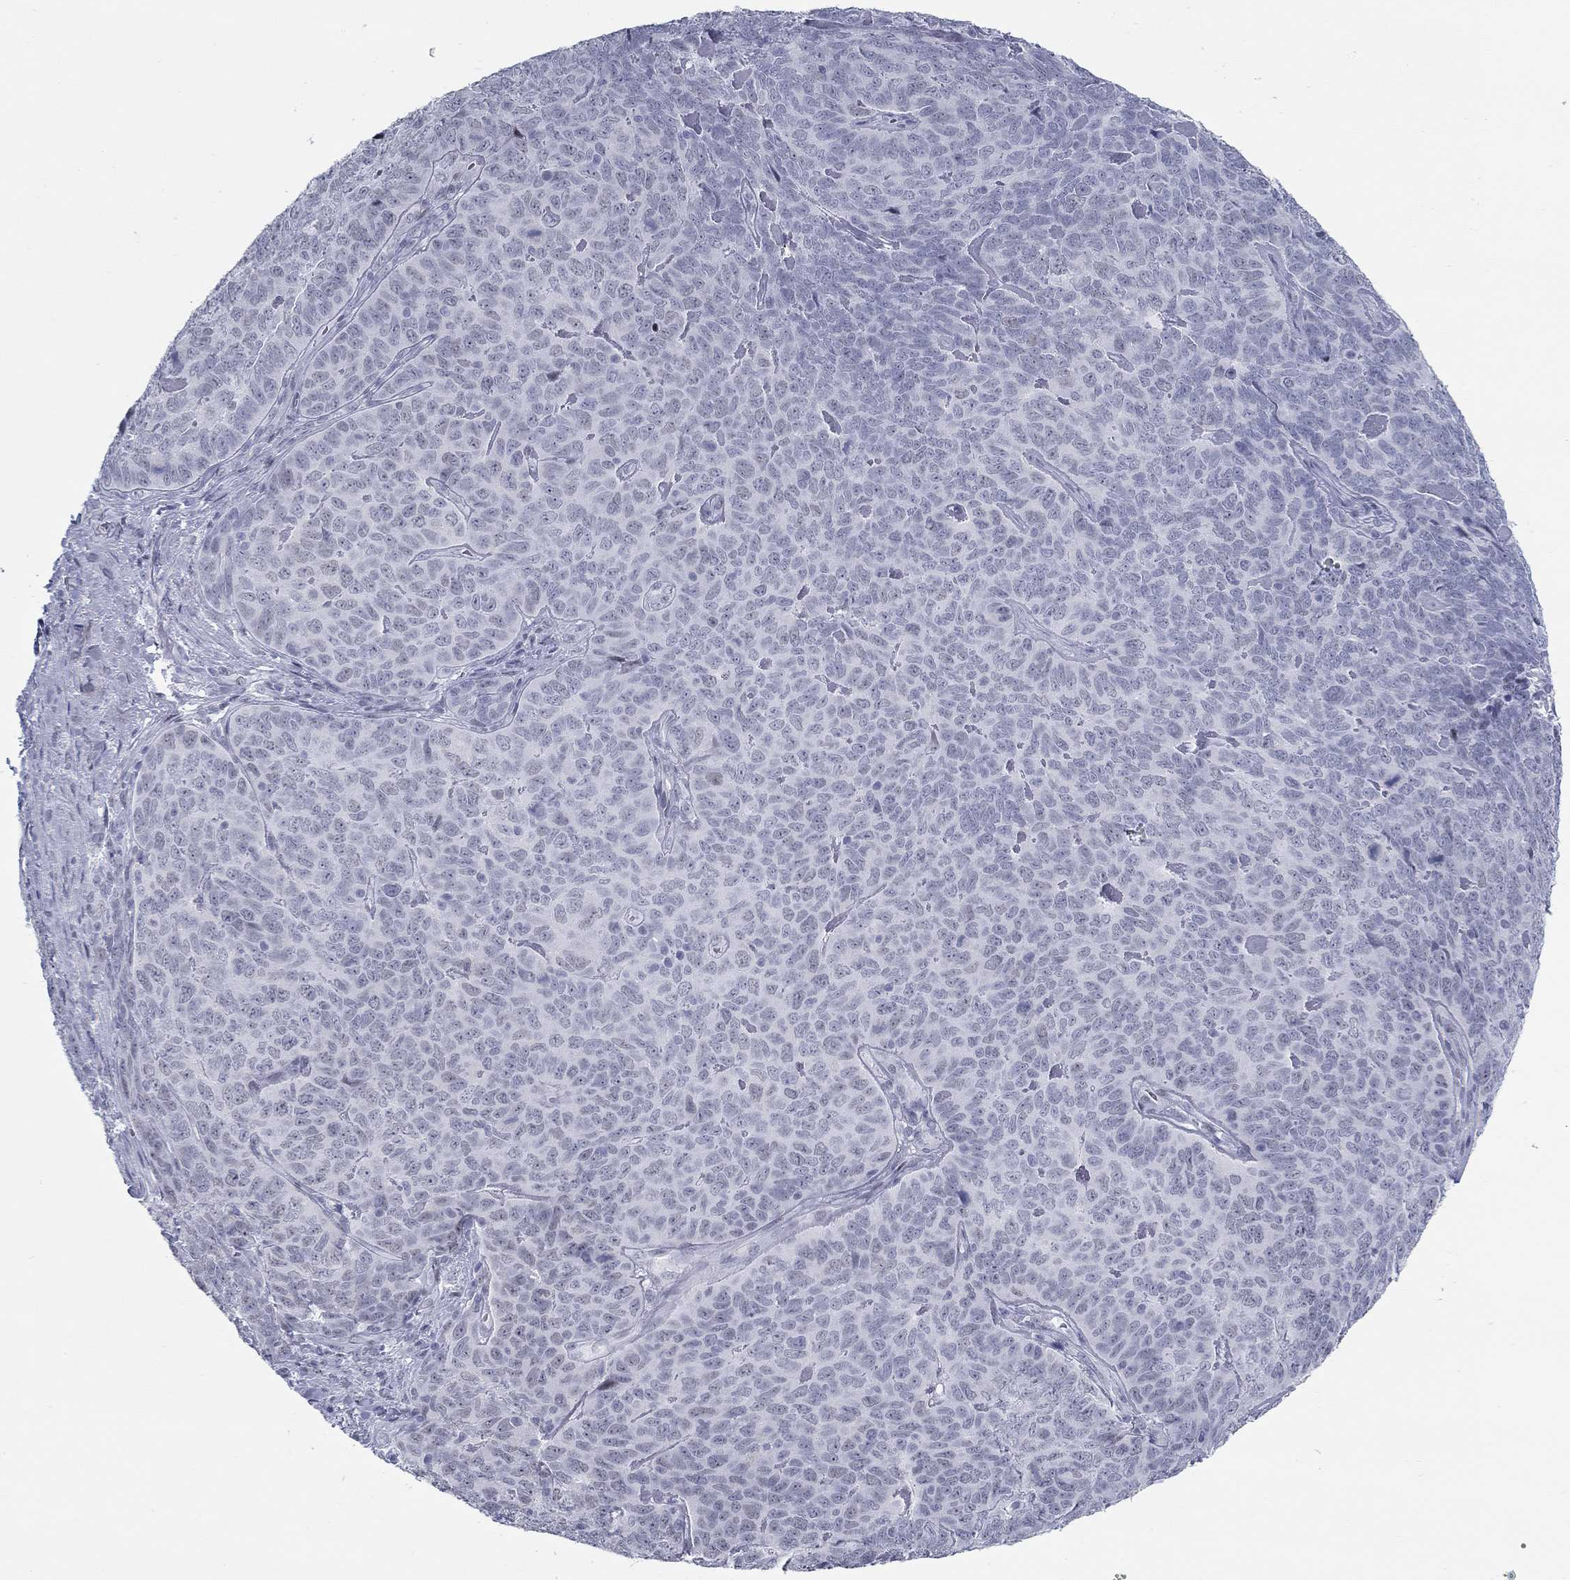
{"staining": {"intensity": "negative", "quantity": "none", "location": "none"}, "tissue": "skin cancer", "cell_type": "Tumor cells", "image_type": "cancer", "snomed": [{"axis": "morphology", "description": "Squamous cell carcinoma, NOS"}, {"axis": "topography", "description": "Skin"}, {"axis": "topography", "description": "Anal"}], "caption": "This is an immunohistochemistry (IHC) image of human skin cancer. There is no positivity in tumor cells.", "gene": "ASF1B", "patient": {"sex": "female", "age": 51}}